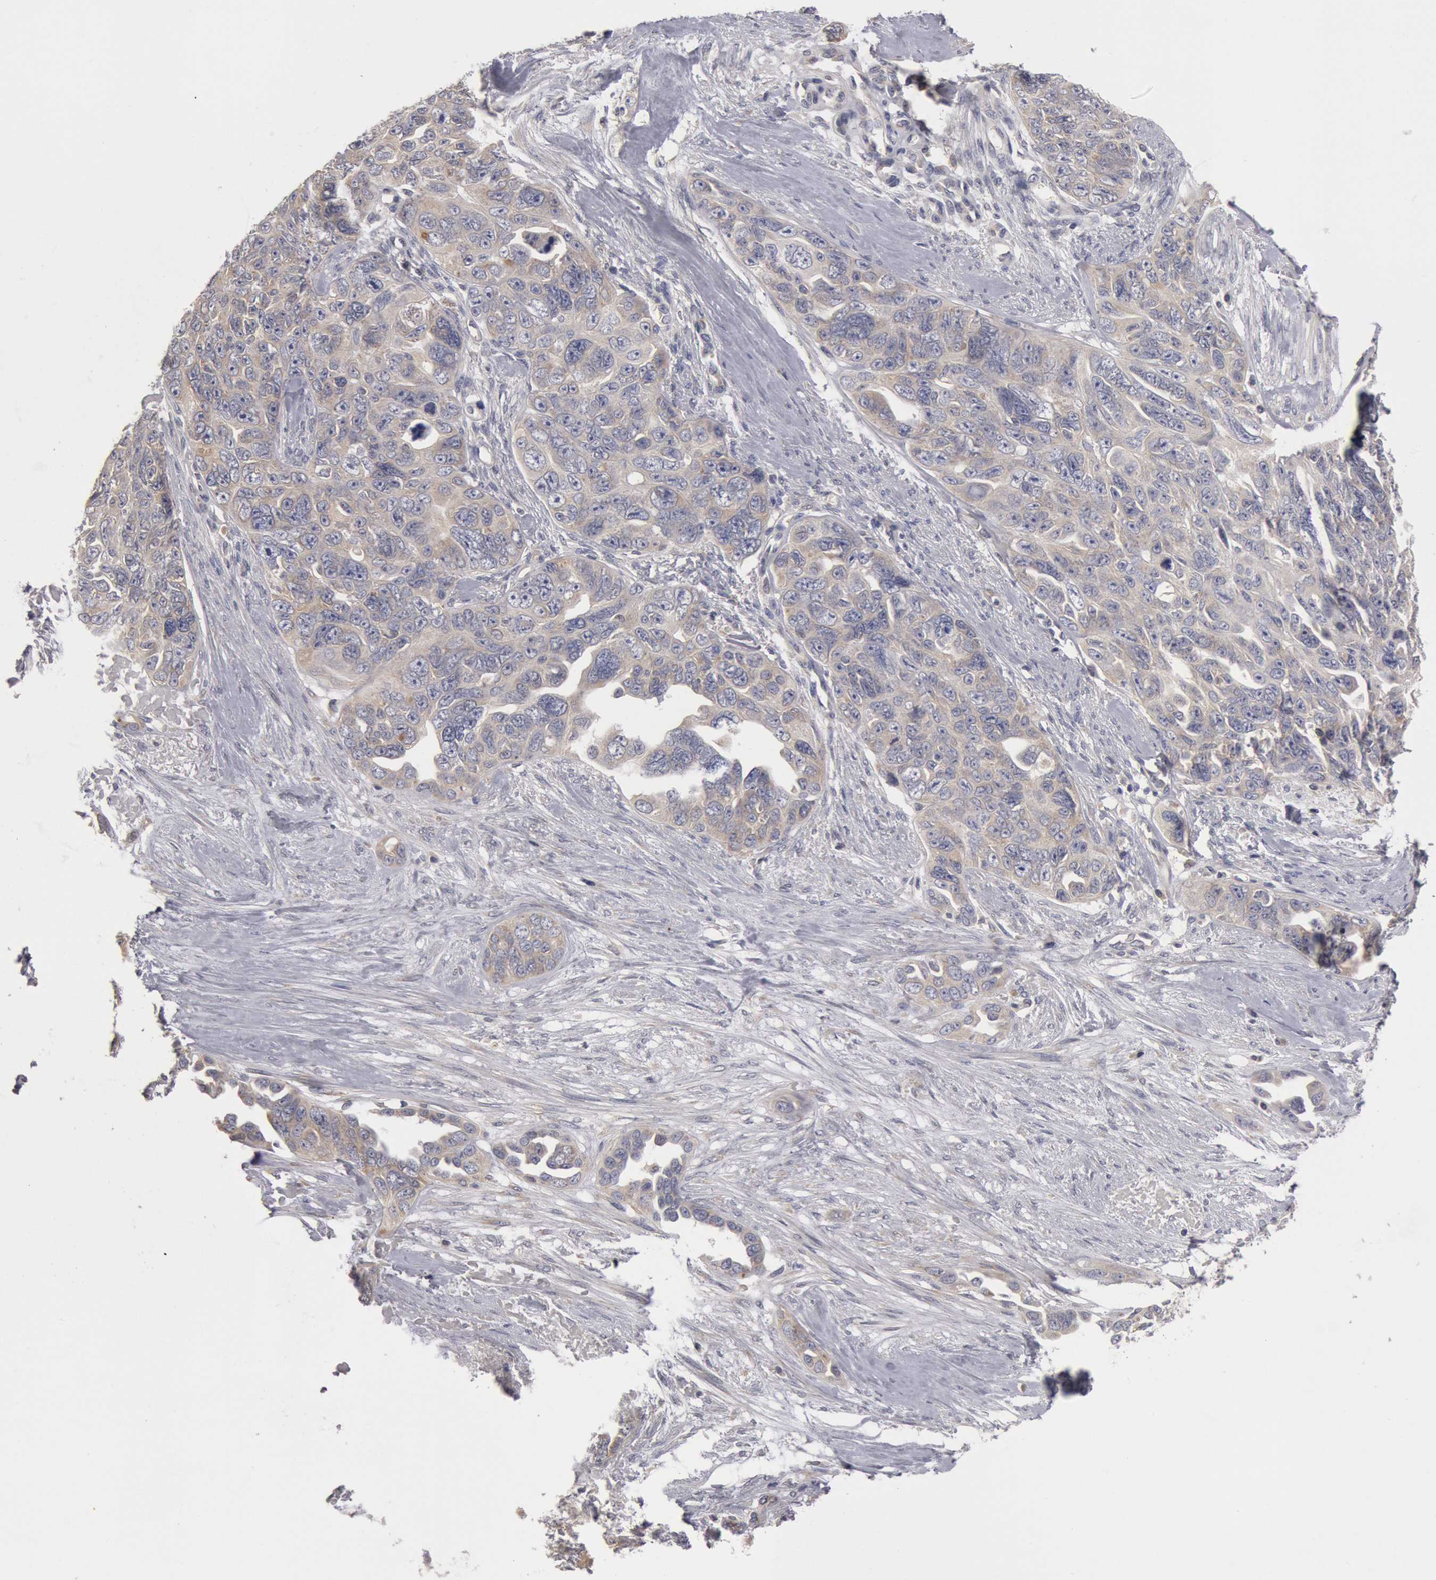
{"staining": {"intensity": "weak", "quantity": "25%-75%", "location": "cytoplasmic/membranous"}, "tissue": "ovarian cancer", "cell_type": "Tumor cells", "image_type": "cancer", "snomed": [{"axis": "morphology", "description": "Cystadenocarcinoma, serous, NOS"}, {"axis": "topography", "description": "Ovary"}], "caption": "Brown immunohistochemical staining in ovarian cancer displays weak cytoplasmic/membranous positivity in approximately 25%-75% of tumor cells. (Stains: DAB in brown, nuclei in blue, Microscopy: brightfield microscopy at high magnification).", "gene": "OSBPL8", "patient": {"sex": "female", "age": 63}}